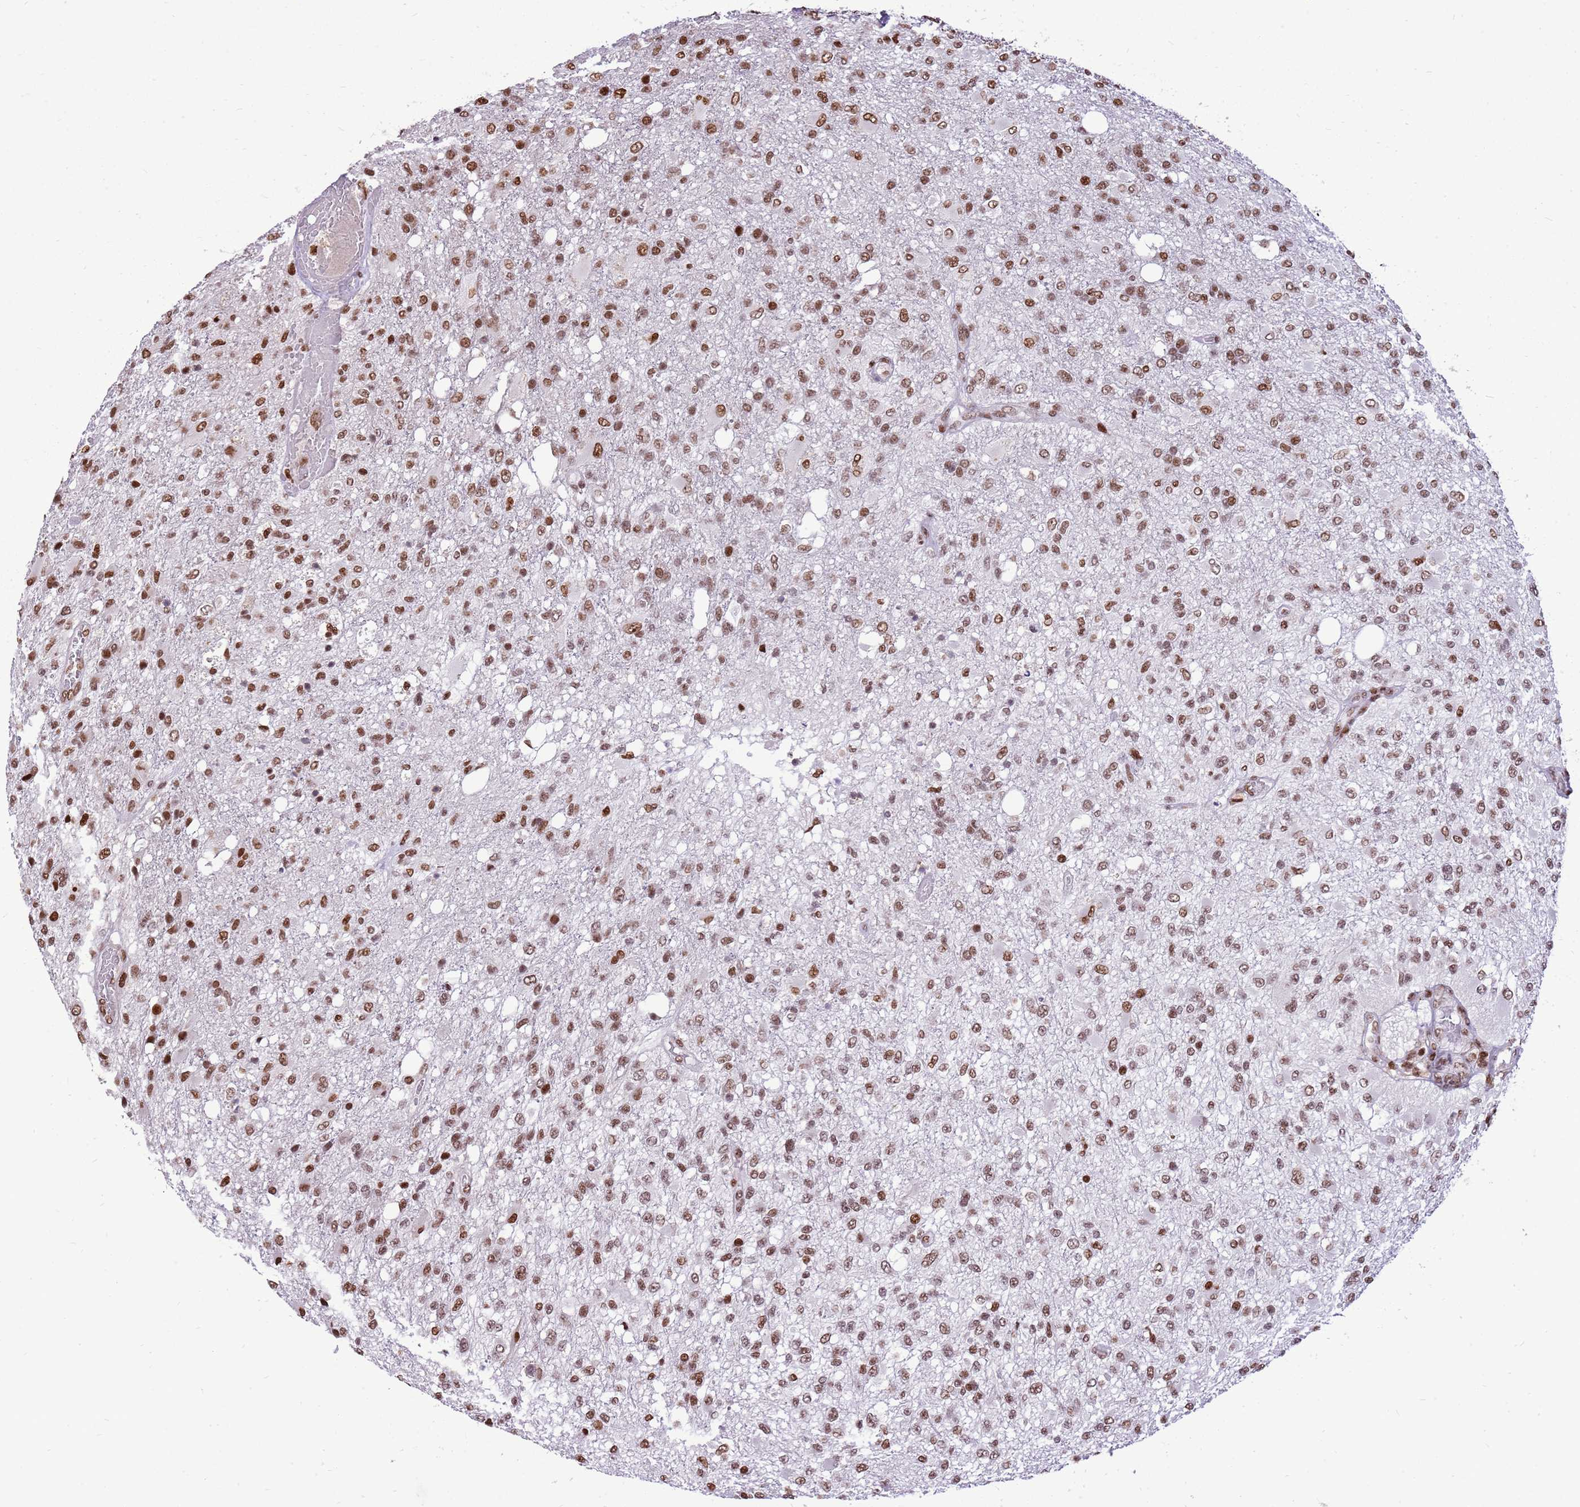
{"staining": {"intensity": "moderate", "quantity": ">75%", "location": "nuclear"}, "tissue": "glioma", "cell_type": "Tumor cells", "image_type": "cancer", "snomed": [{"axis": "morphology", "description": "Glioma, malignant, High grade"}, {"axis": "topography", "description": "Brain"}], "caption": "The immunohistochemical stain highlights moderate nuclear staining in tumor cells of glioma tissue. (brown staining indicates protein expression, while blue staining denotes nuclei).", "gene": "WASHC4", "patient": {"sex": "female", "age": 74}}